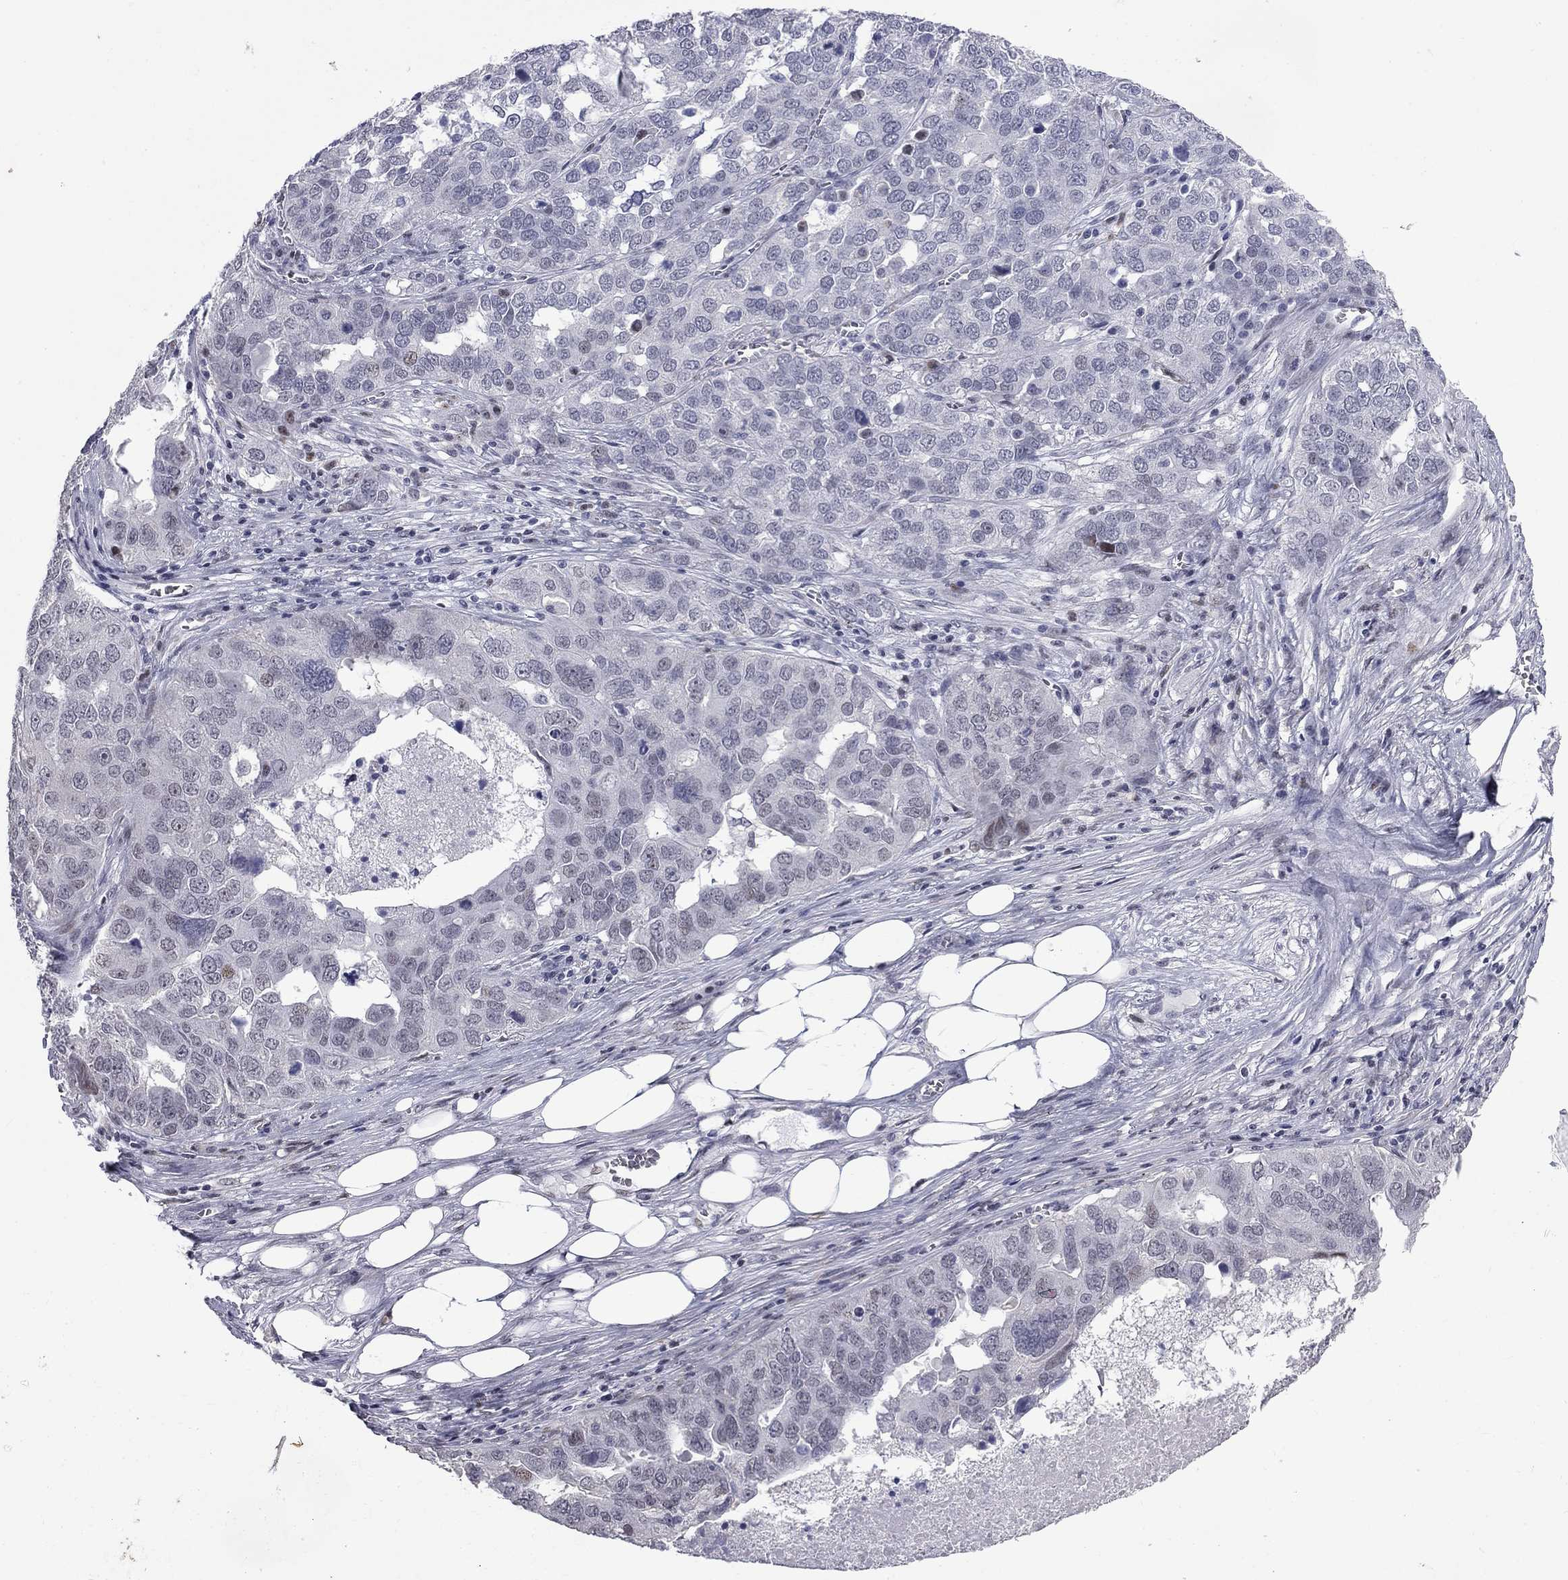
{"staining": {"intensity": "negative", "quantity": "none", "location": "none"}, "tissue": "ovarian cancer", "cell_type": "Tumor cells", "image_type": "cancer", "snomed": [{"axis": "morphology", "description": "Carcinoma, endometroid"}, {"axis": "topography", "description": "Soft tissue"}, {"axis": "topography", "description": "Ovary"}], "caption": "Ovarian endometroid carcinoma was stained to show a protein in brown. There is no significant positivity in tumor cells.", "gene": "ZNF154", "patient": {"sex": "female", "age": 52}}